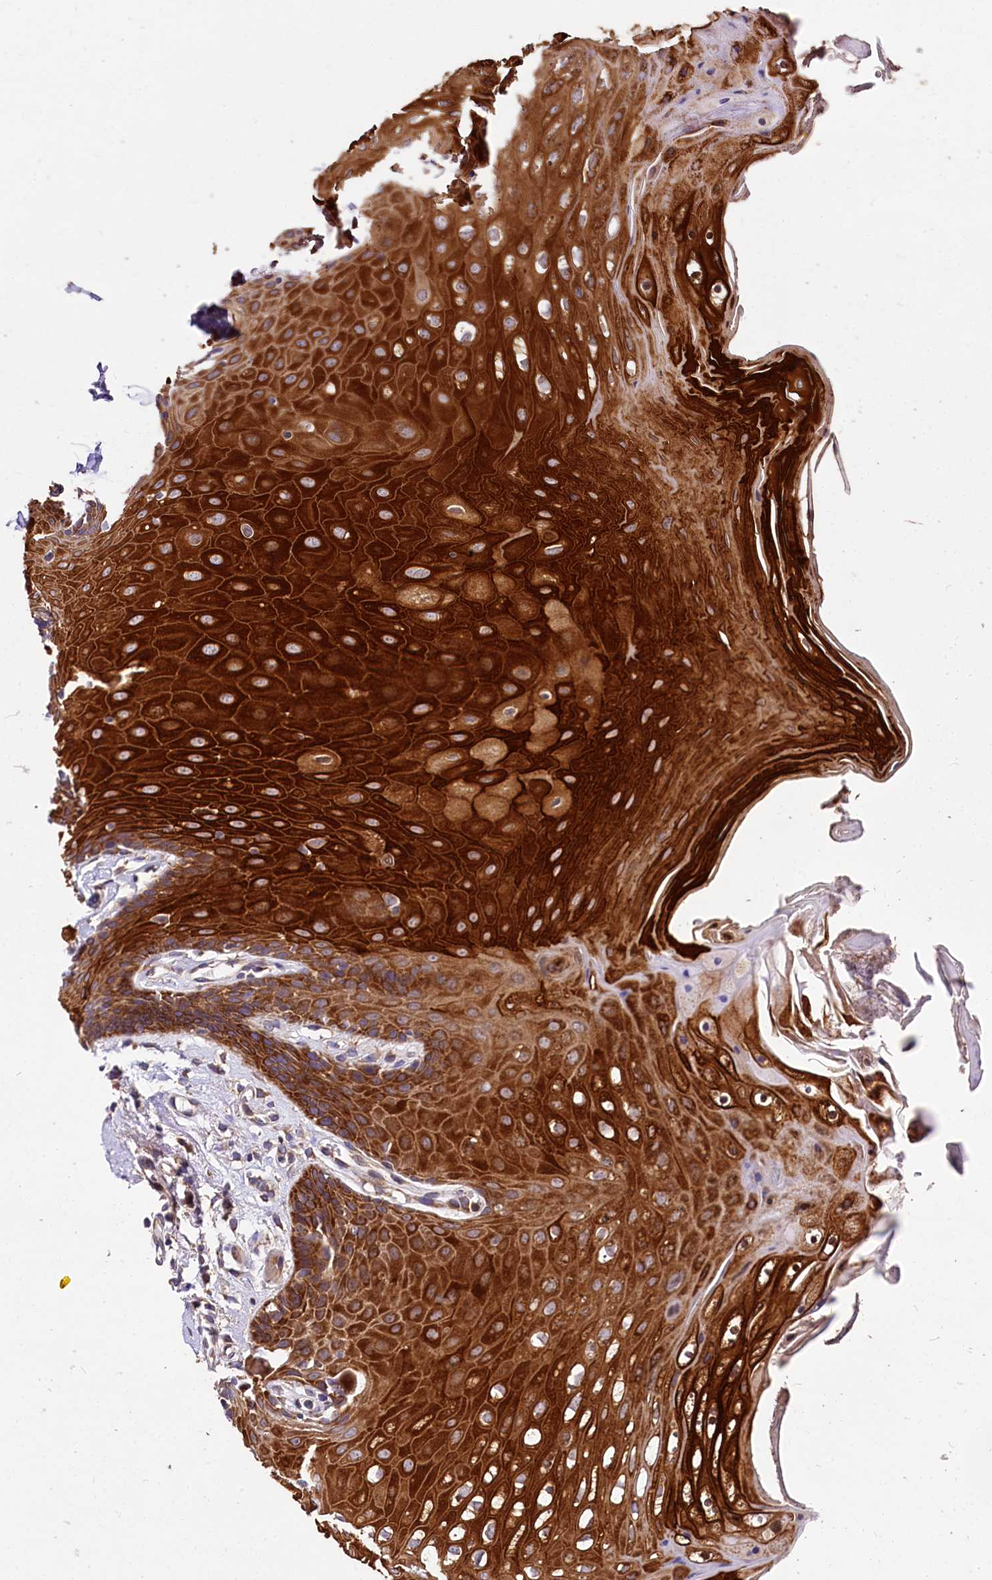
{"staining": {"intensity": "strong", "quantity": ">75%", "location": "cytoplasmic/membranous"}, "tissue": "oral mucosa", "cell_type": "Squamous epithelial cells", "image_type": "normal", "snomed": [{"axis": "morphology", "description": "Normal tissue, NOS"}, {"axis": "morphology", "description": "Squamous cell carcinoma, NOS"}, {"axis": "topography", "description": "Skeletal muscle"}, {"axis": "topography", "description": "Oral tissue"}, {"axis": "topography", "description": "Salivary gland"}, {"axis": "topography", "description": "Head-Neck"}], "caption": "Squamous epithelial cells display high levels of strong cytoplasmic/membranous positivity in about >75% of cells in normal human oral mucosa.", "gene": "EIF2B2", "patient": {"sex": "male", "age": 54}}